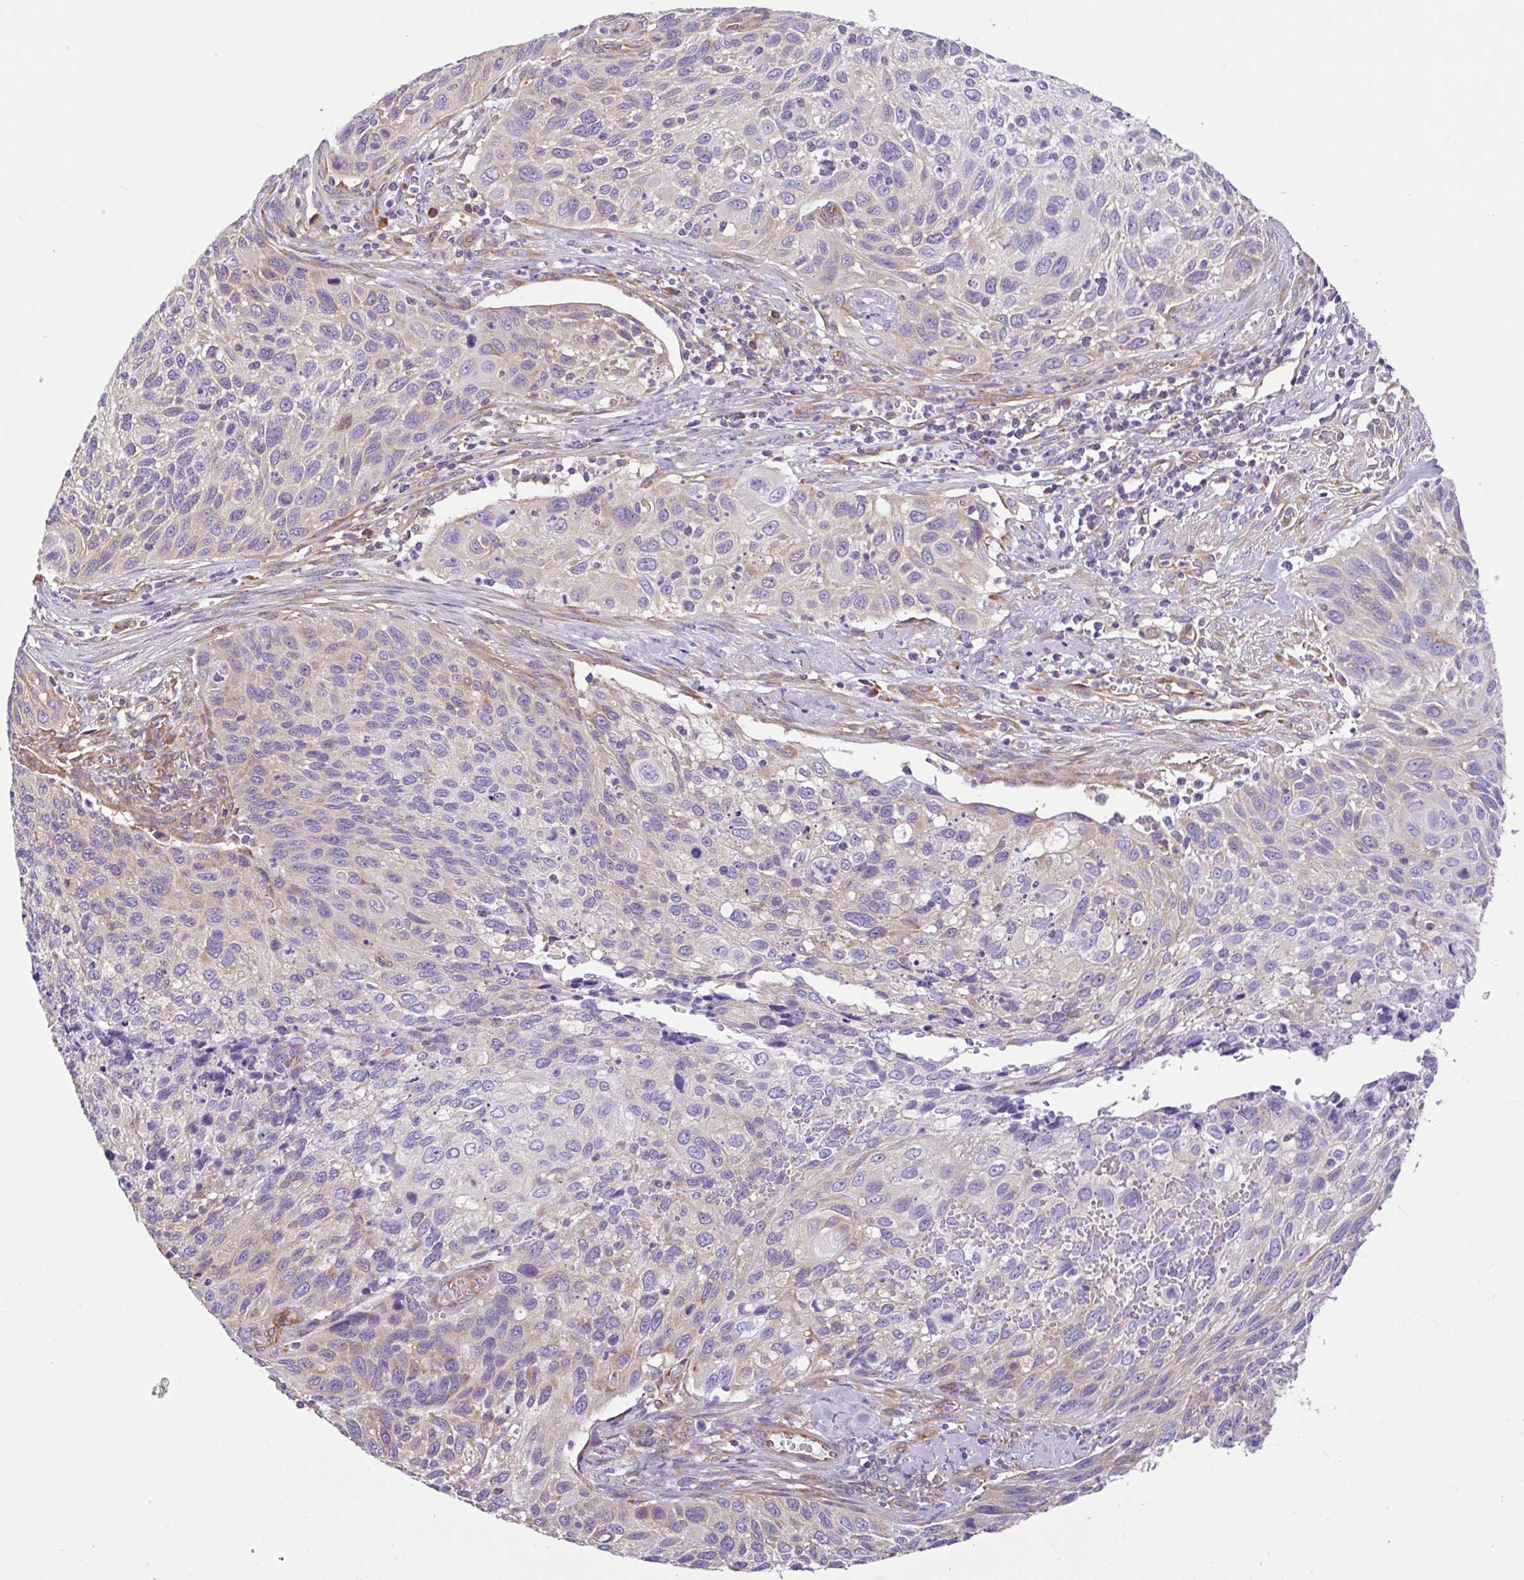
{"staining": {"intensity": "weak", "quantity": "<25%", "location": "cytoplasmic/membranous"}, "tissue": "cervical cancer", "cell_type": "Tumor cells", "image_type": "cancer", "snomed": [{"axis": "morphology", "description": "Squamous cell carcinoma, NOS"}, {"axis": "topography", "description": "Cervix"}], "caption": "High power microscopy image of an immunohistochemistry (IHC) micrograph of cervical cancer (squamous cell carcinoma), revealing no significant positivity in tumor cells.", "gene": "GFPT2", "patient": {"sex": "female", "age": 70}}